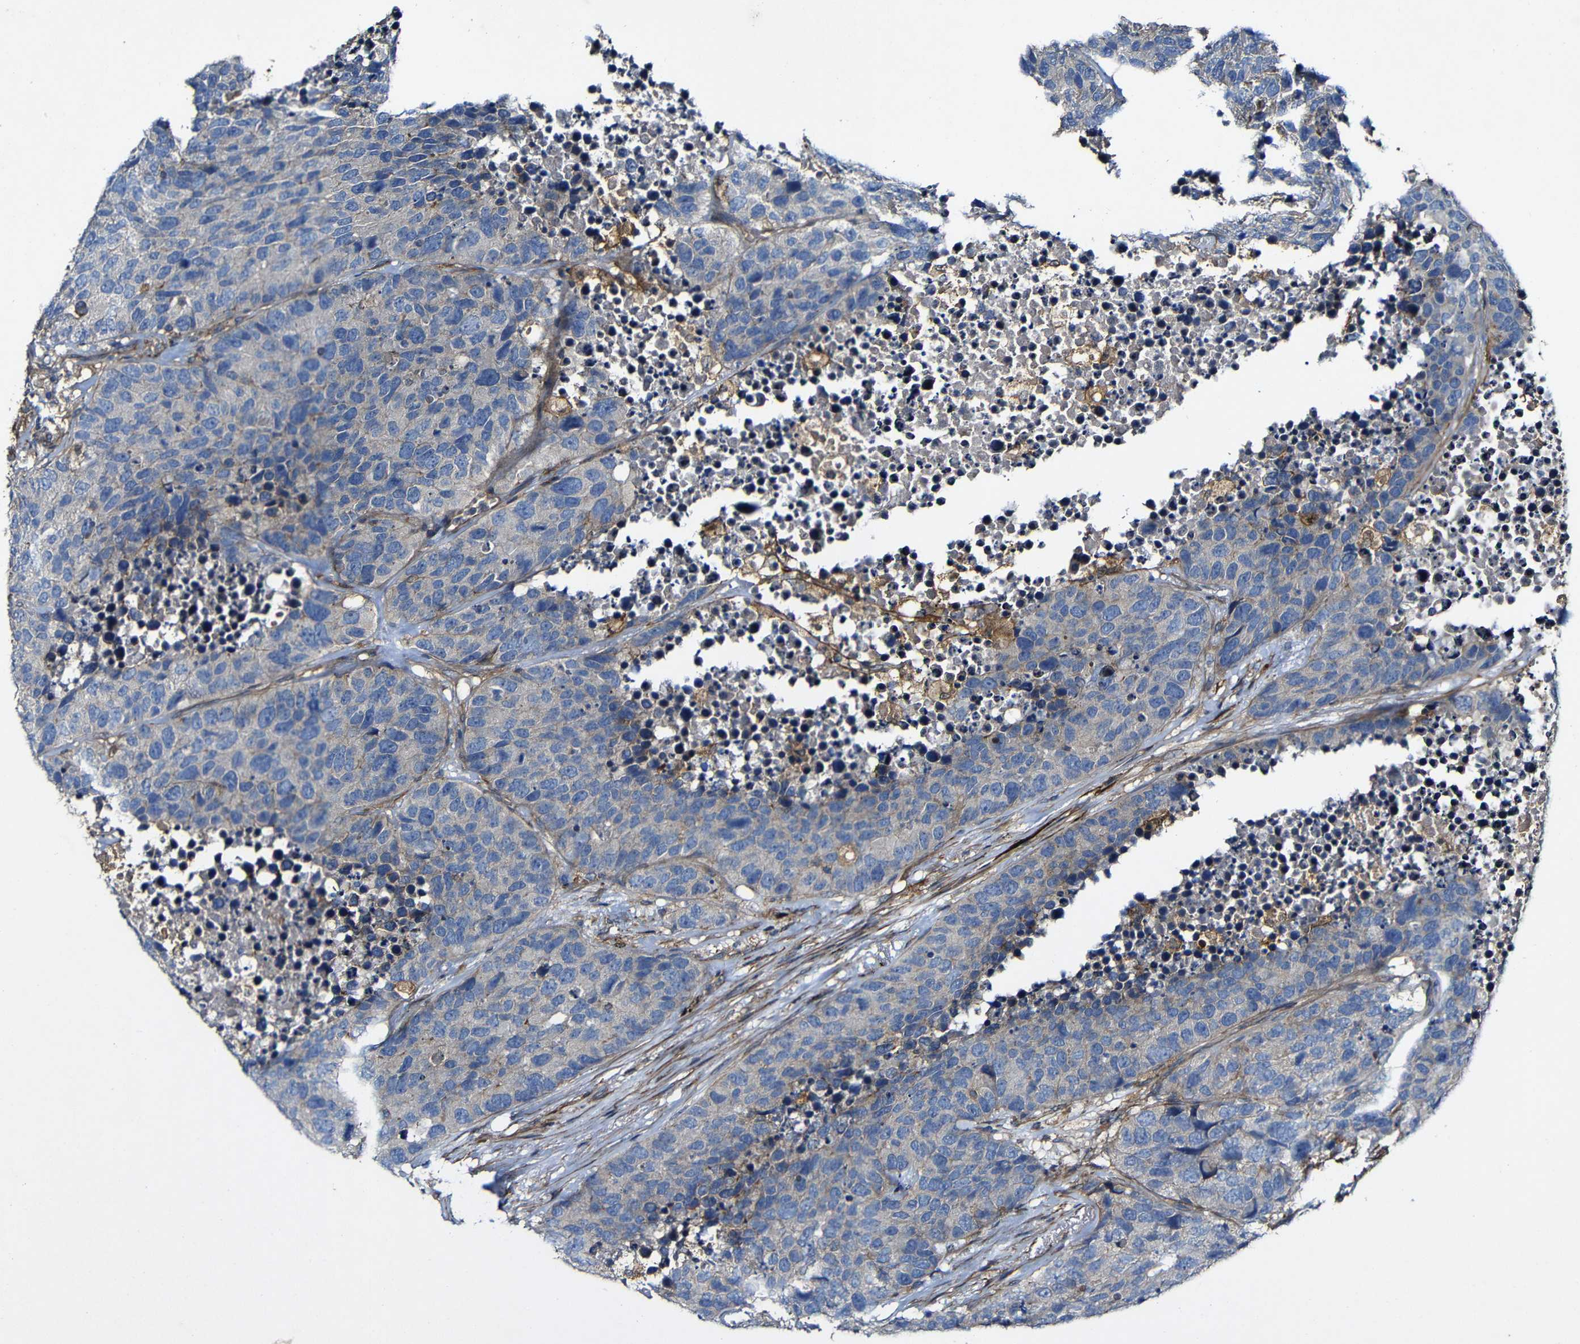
{"staining": {"intensity": "weak", "quantity": "<25%", "location": "cytoplasmic/membranous"}, "tissue": "carcinoid", "cell_type": "Tumor cells", "image_type": "cancer", "snomed": [{"axis": "morphology", "description": "Carcinoid, malignant, NOS"}, {"axis": "topography", "description": "Lung"}], "caption": "A photomicrograph of carcinoid (malignant) stained for a protein shows no brown staining in tumor cells.", "gene": "GSDME", "patient": {"sex": "male", "age": 60}}